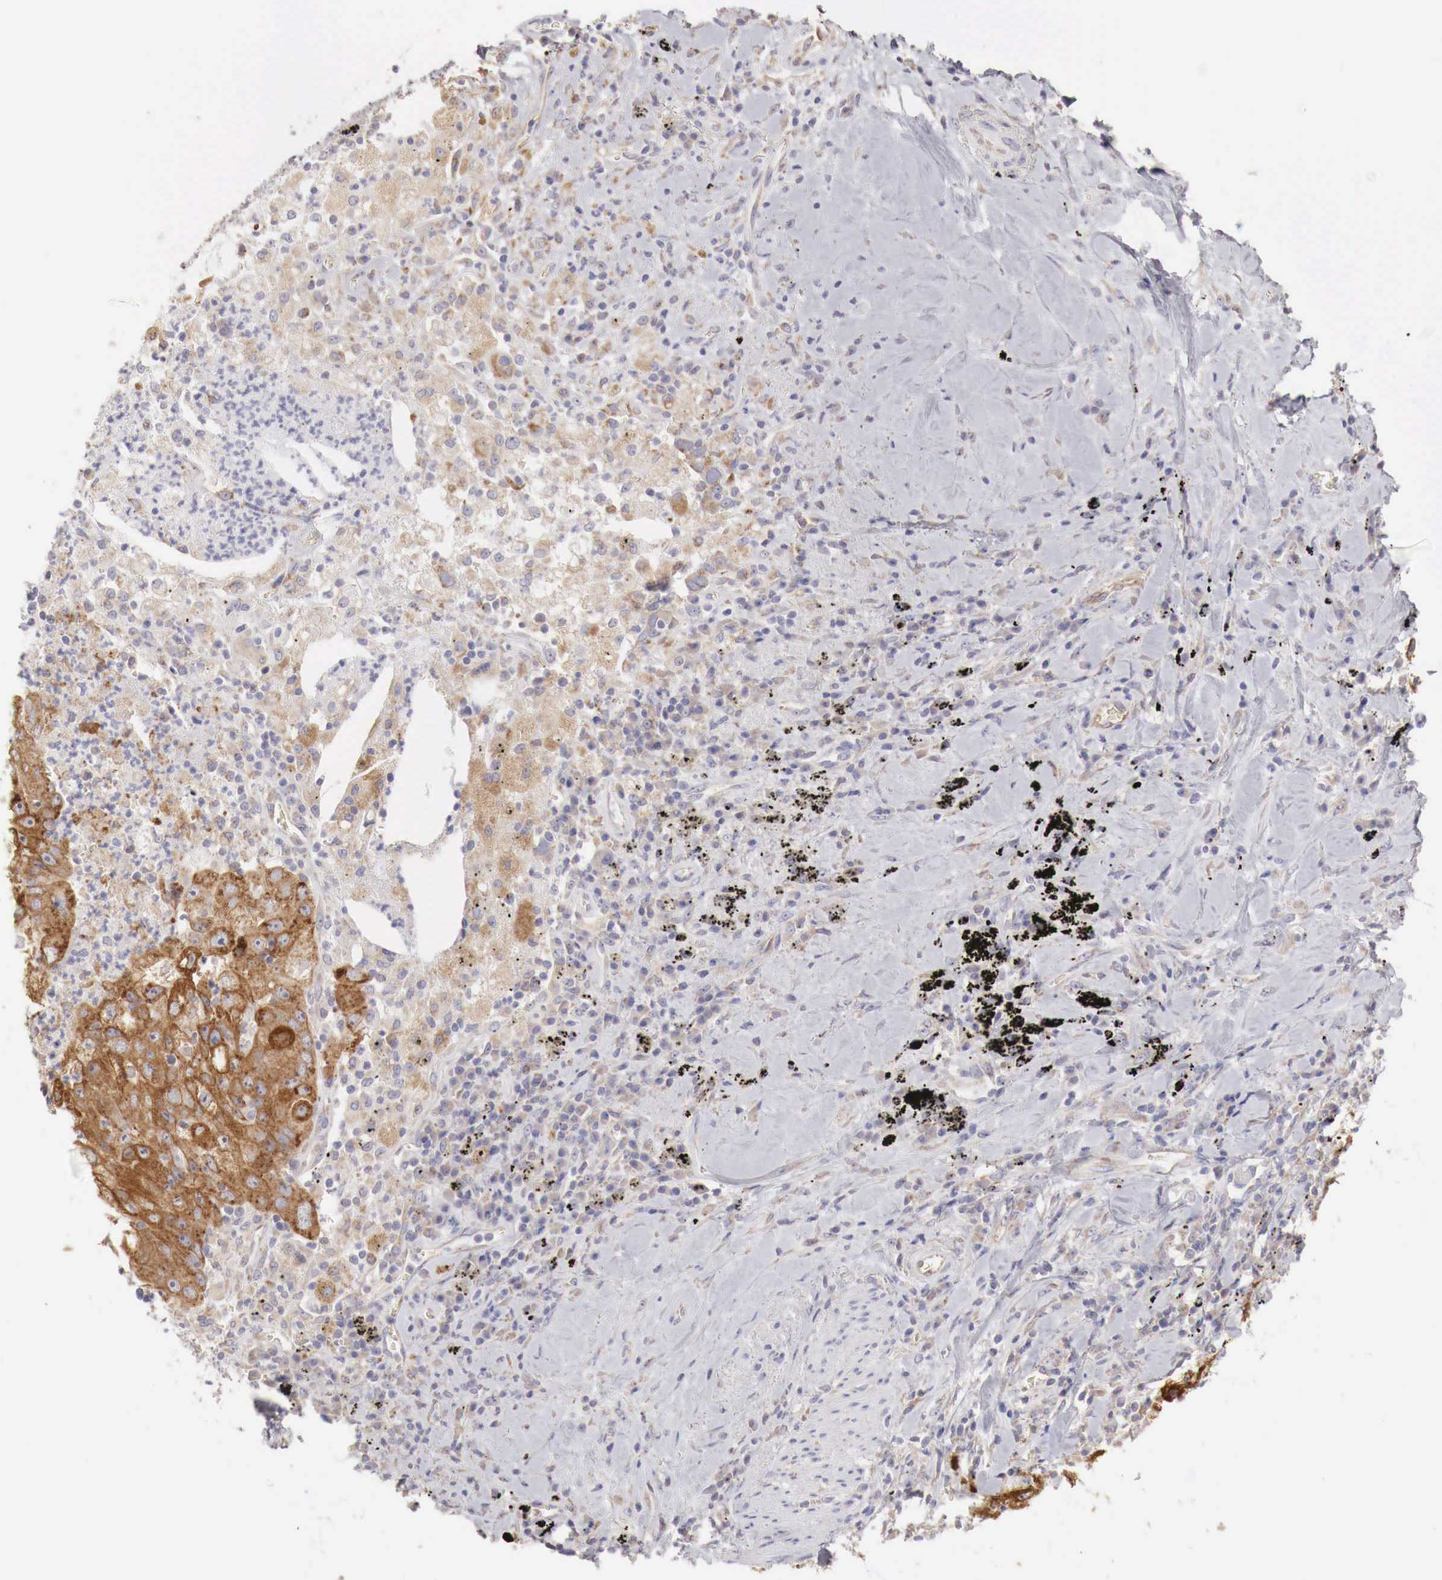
{"staining": {"intensity": "strong", "quantity": ">75%", "location": "cytoplasmic/membranous"}, "tissue": "lung cancer", "cell_type": "Tumor cells", "image_type": "cancer", "snomed": [{"axis": "morphology", "description": "Squamous cell carcinoma, NOS"}, {"axis": "topography", "description": "Lung"}], "caption": "DAB (3,3'-diaminobenzidine) immunohistochemical staining of human squamous cell carcinoma (lung) demonstrates strong cytoplasmic/membranous protein staining in approximately >75% of tumor cells.", "gene": "NSDHL", "patient": {"sex": "male", "age": 64}}